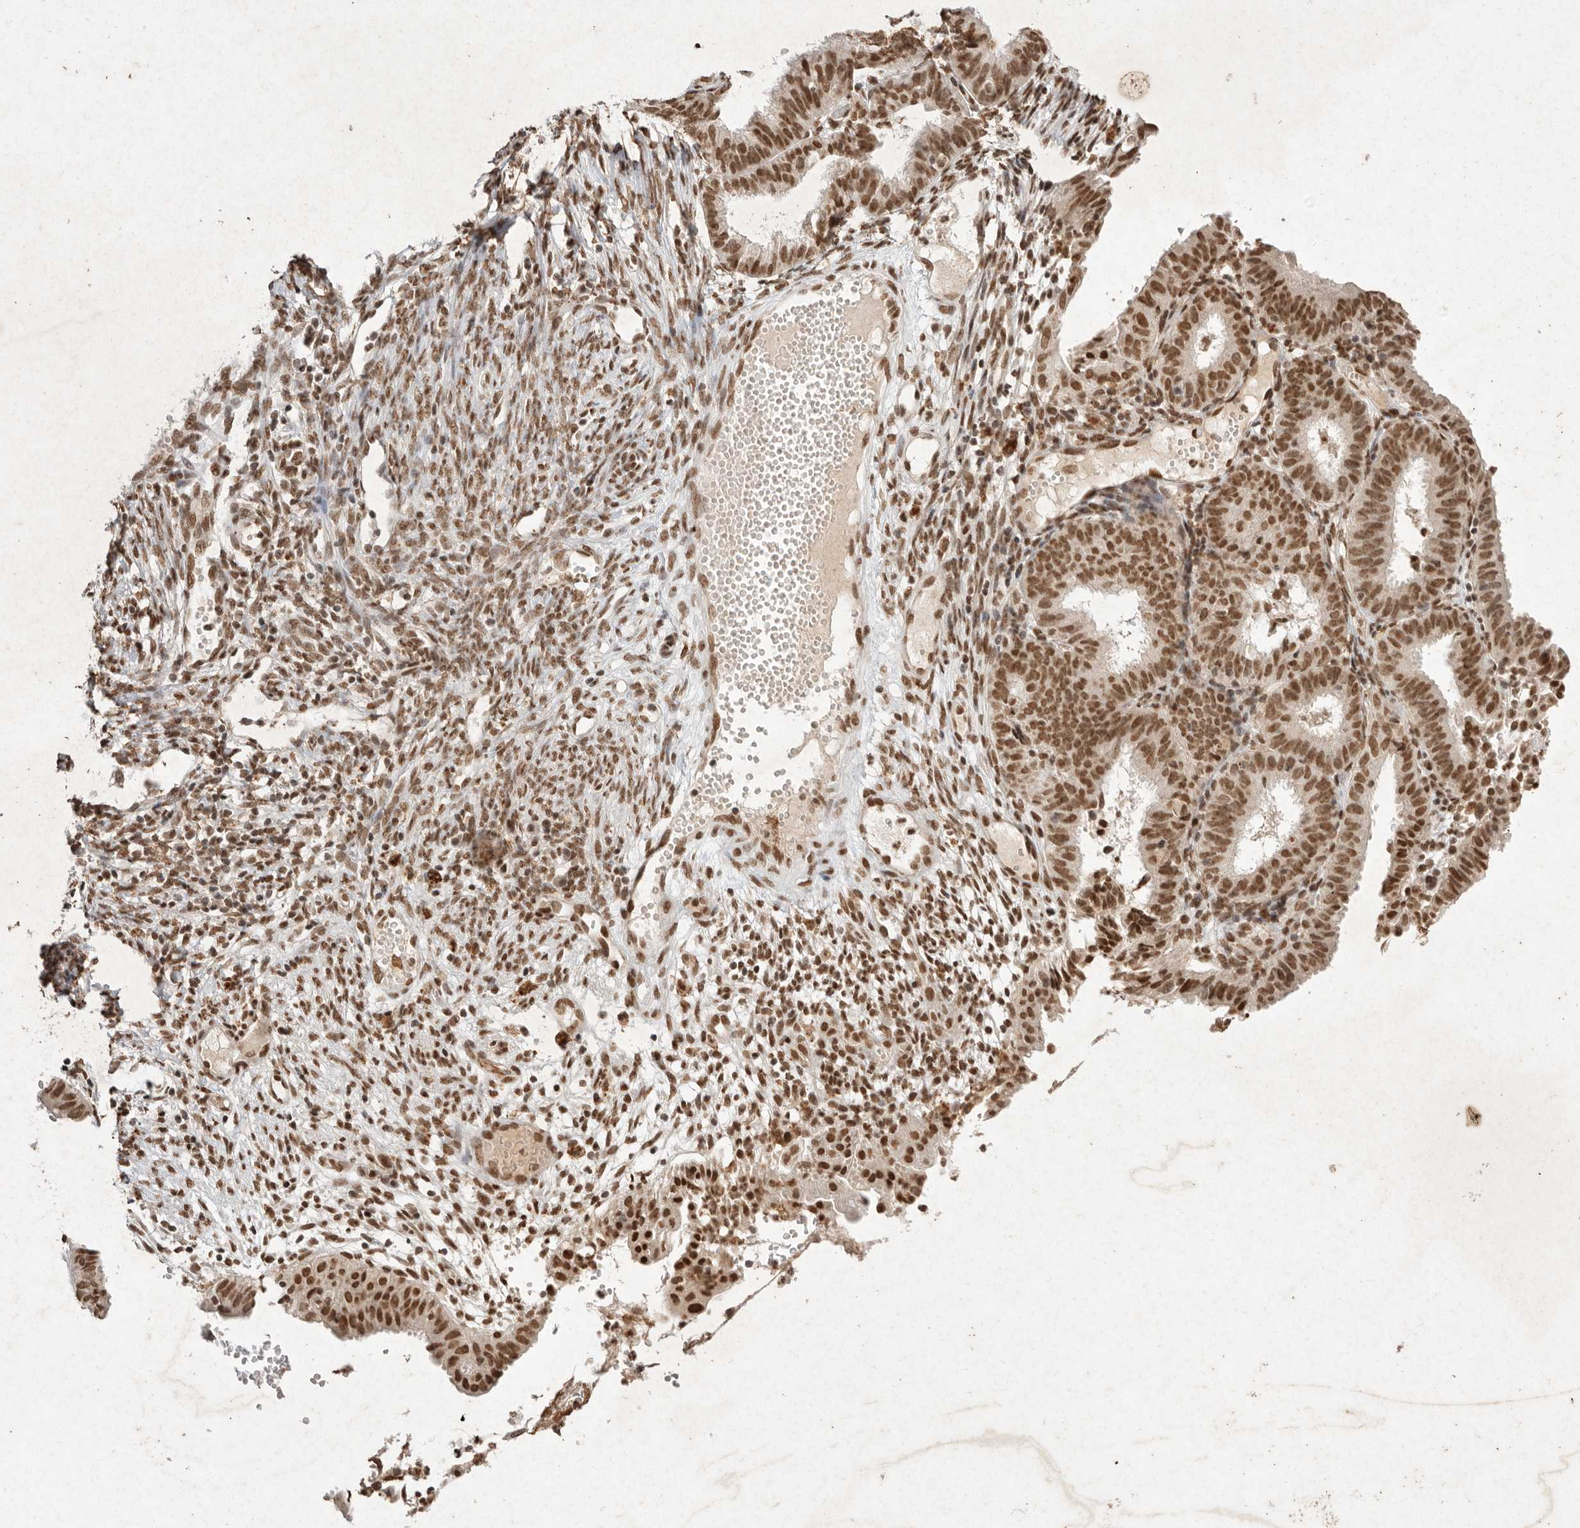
{"staining": {"intensity": "strong", "quantity": ">75%", "location": "nuclear"}, "tissue": "endometrial cancer", "cell_type": "Tumor cells", "image_type": "cancer", "snomed": [{"axis": "morphology", "description": "Adenocarcinoma, NOS"}, {"axis": "topography", "description": "Endometrium"}], "caption": "This photomicrograph demonstrates immunohistochemistry (IHC) staining of human endometrial adenocarcinoma, with high strong nuclear expression in approximately >75% of tumor cells.", "gene": "NKX3-2", "patient": {"sex": "female", "age": 51}}